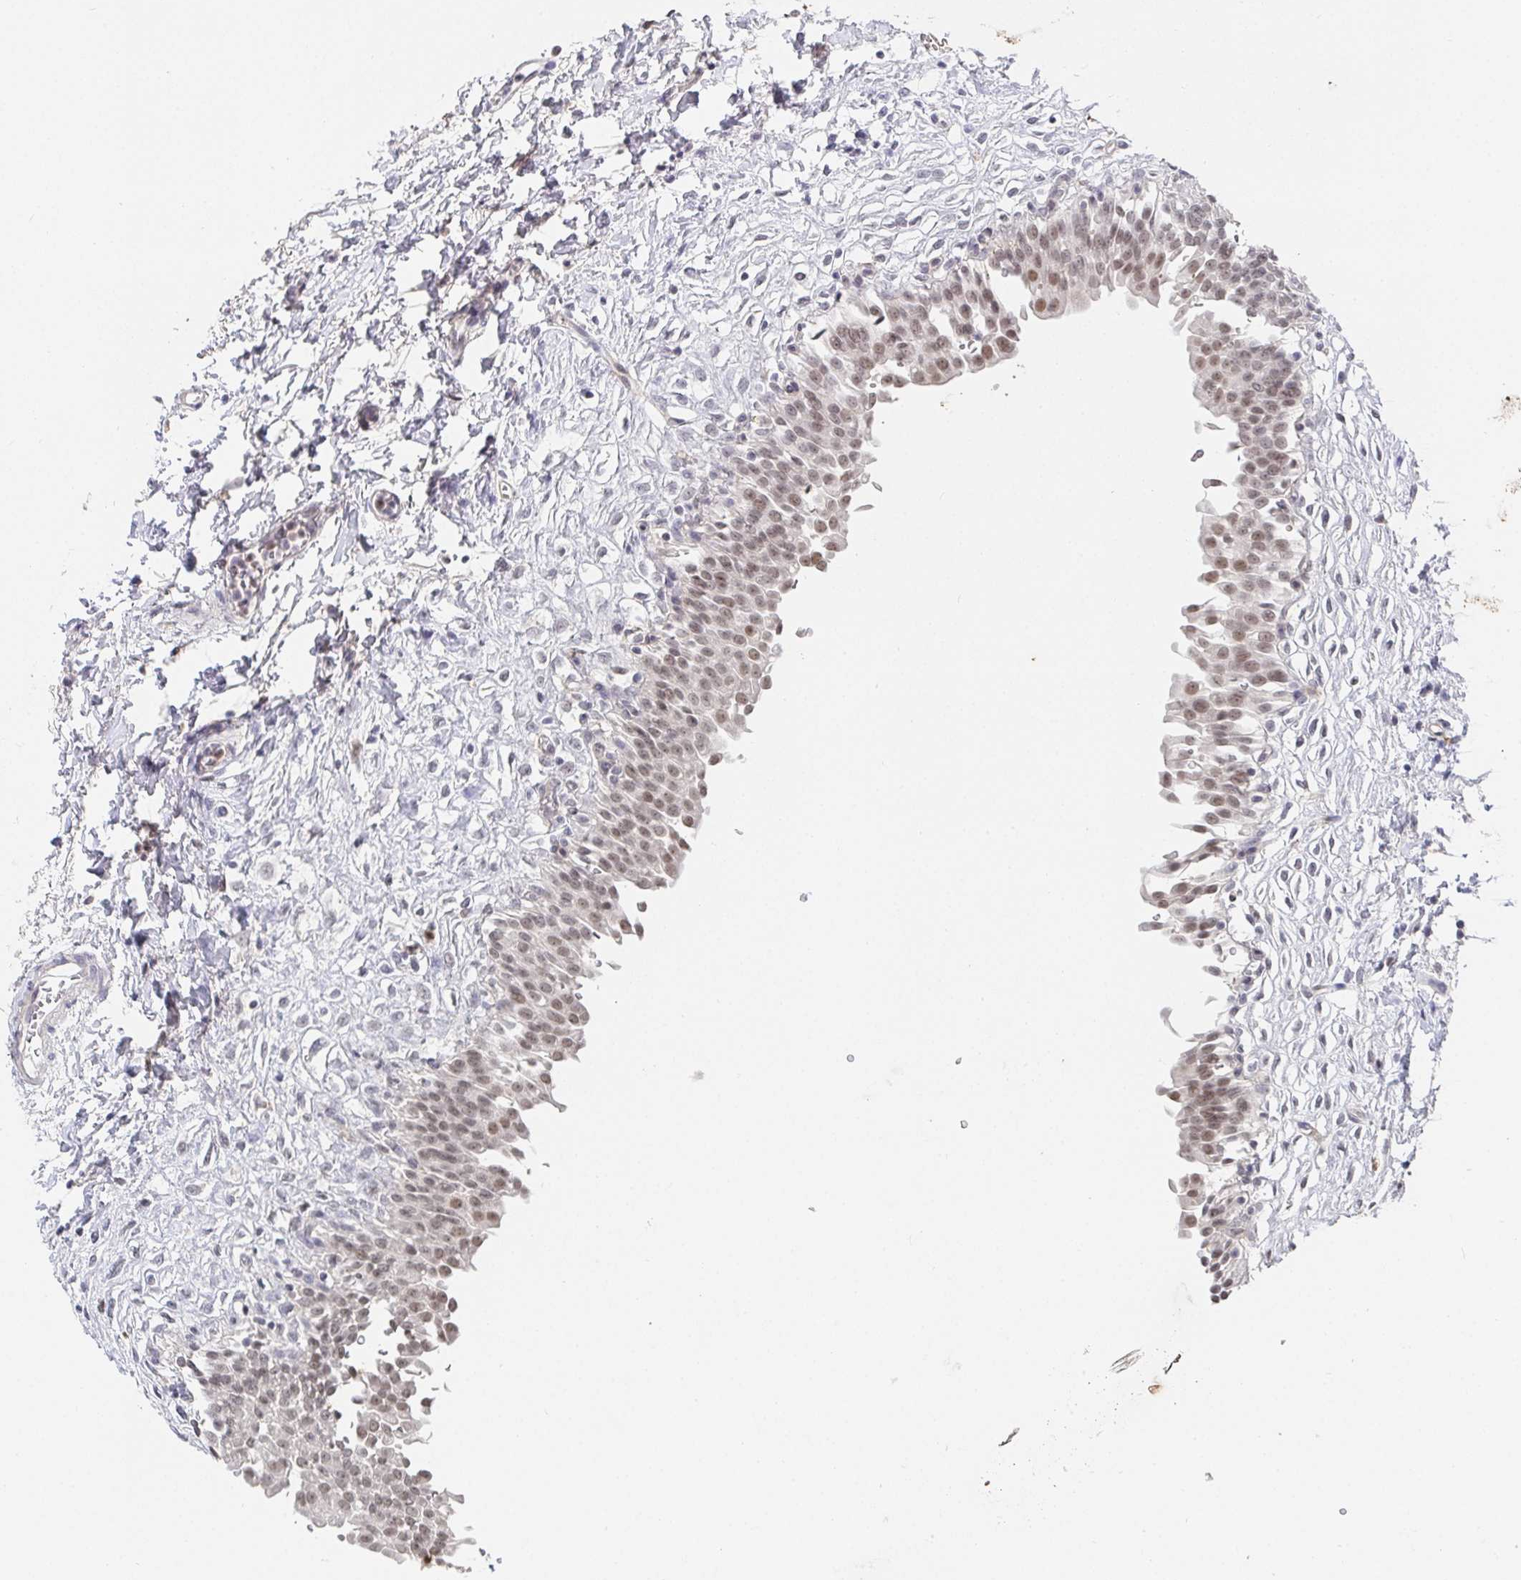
{"staining": {"intensity": "moderate", "quantity": ">75%", "location": "nuclear"}, "tissue": "urinary bladder", "cell_type": "Urothelial cells", "image_type": "normal", "snomed": [{"axis": "morphology", "description": "Normal tissue, NOS"}, {"axis": "topography", "description": "Urinary bladder"}], "caption": "An image showing moderate nuclear positivity in about >75% of urothelial cells in benign urinary bladder, as visualized by brown immunohistochemical staining.", "gene": "RCOR1", "patient": {"sex": "male", "age": 37}}